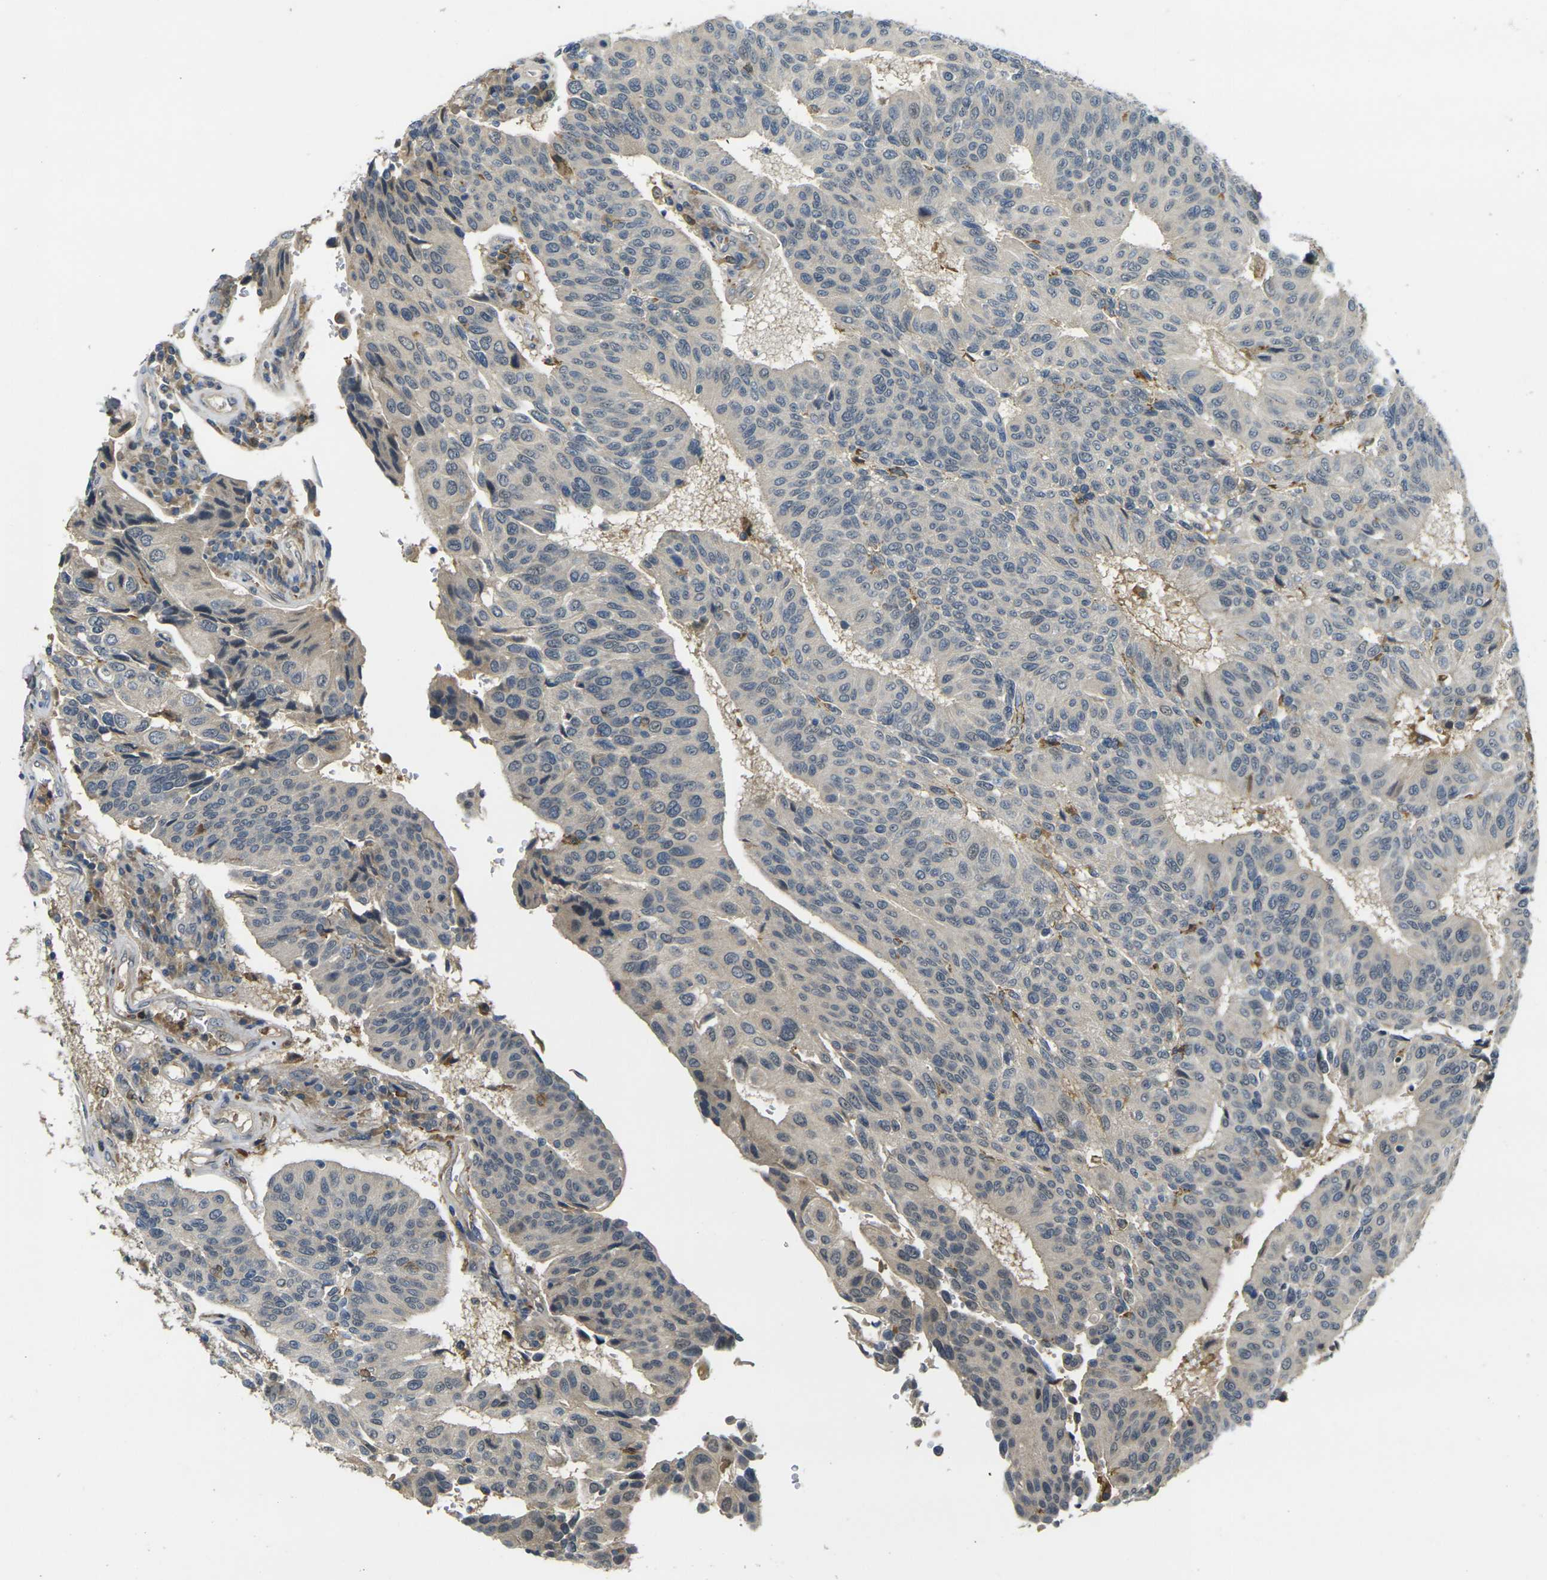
{"staining": {"intensity": "negative", "quantity": "none", "location": "none"}, "tissue": "urothelial cancer", "cell_type": "Tumor cells", "image_type": "cancer", "snomed": [{"axis": "morphology", "description": "Urothelial carcinoma, High grade"}, {"axis": "topography", "description": "Urinary bladder"}], "caption": "High-grade urothelial carcinoma was stained to show a protein in brown. There is no significant expression in tumor cells. Nuclei are stained in blue.", "gene": "PIGL", "patient": {"sex": "male", "age": 66}}